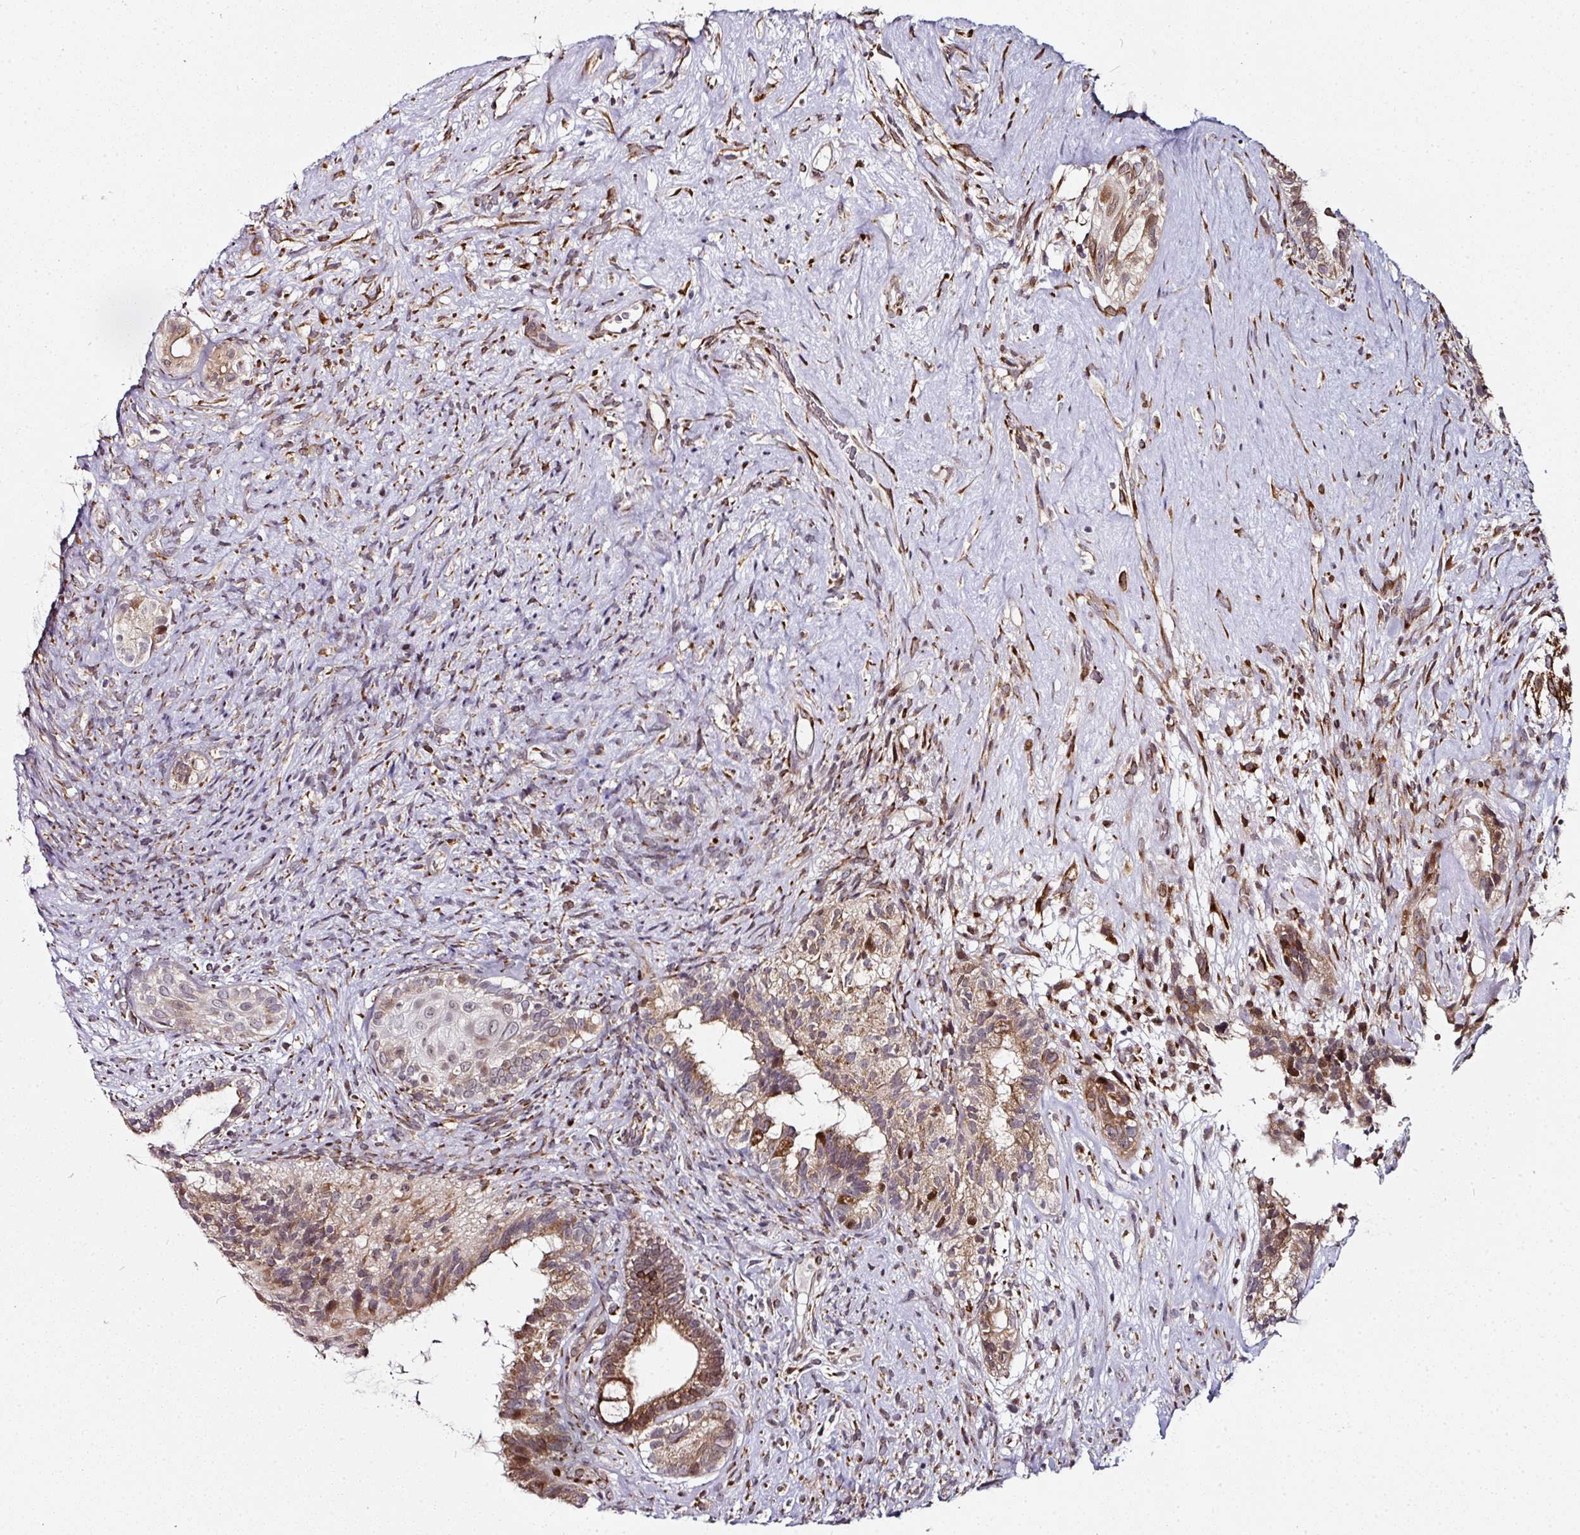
{"staining": {"intensity": "moderate", "quantity": "25%-75%", "location": "cytoplasmic/membranous"}, "tissue": "testis cancer", "cell_type": "Tumor cells", "image_type": "cancer", "snomed": [{"axis": "morphology", "description": "Seminoma, NOS"}, {"axis": "morphology", "description": "Carcinoma, Embryonal, NOS"}, {"axis": "topography", "description": "Testis"}], "caption": "Human embryonal carcinoma (testis) stained with a protein marker shows moderate staining in tumor cells.", "gene": "APOLD1", "patient": {"sex": "male", "age": 41}}